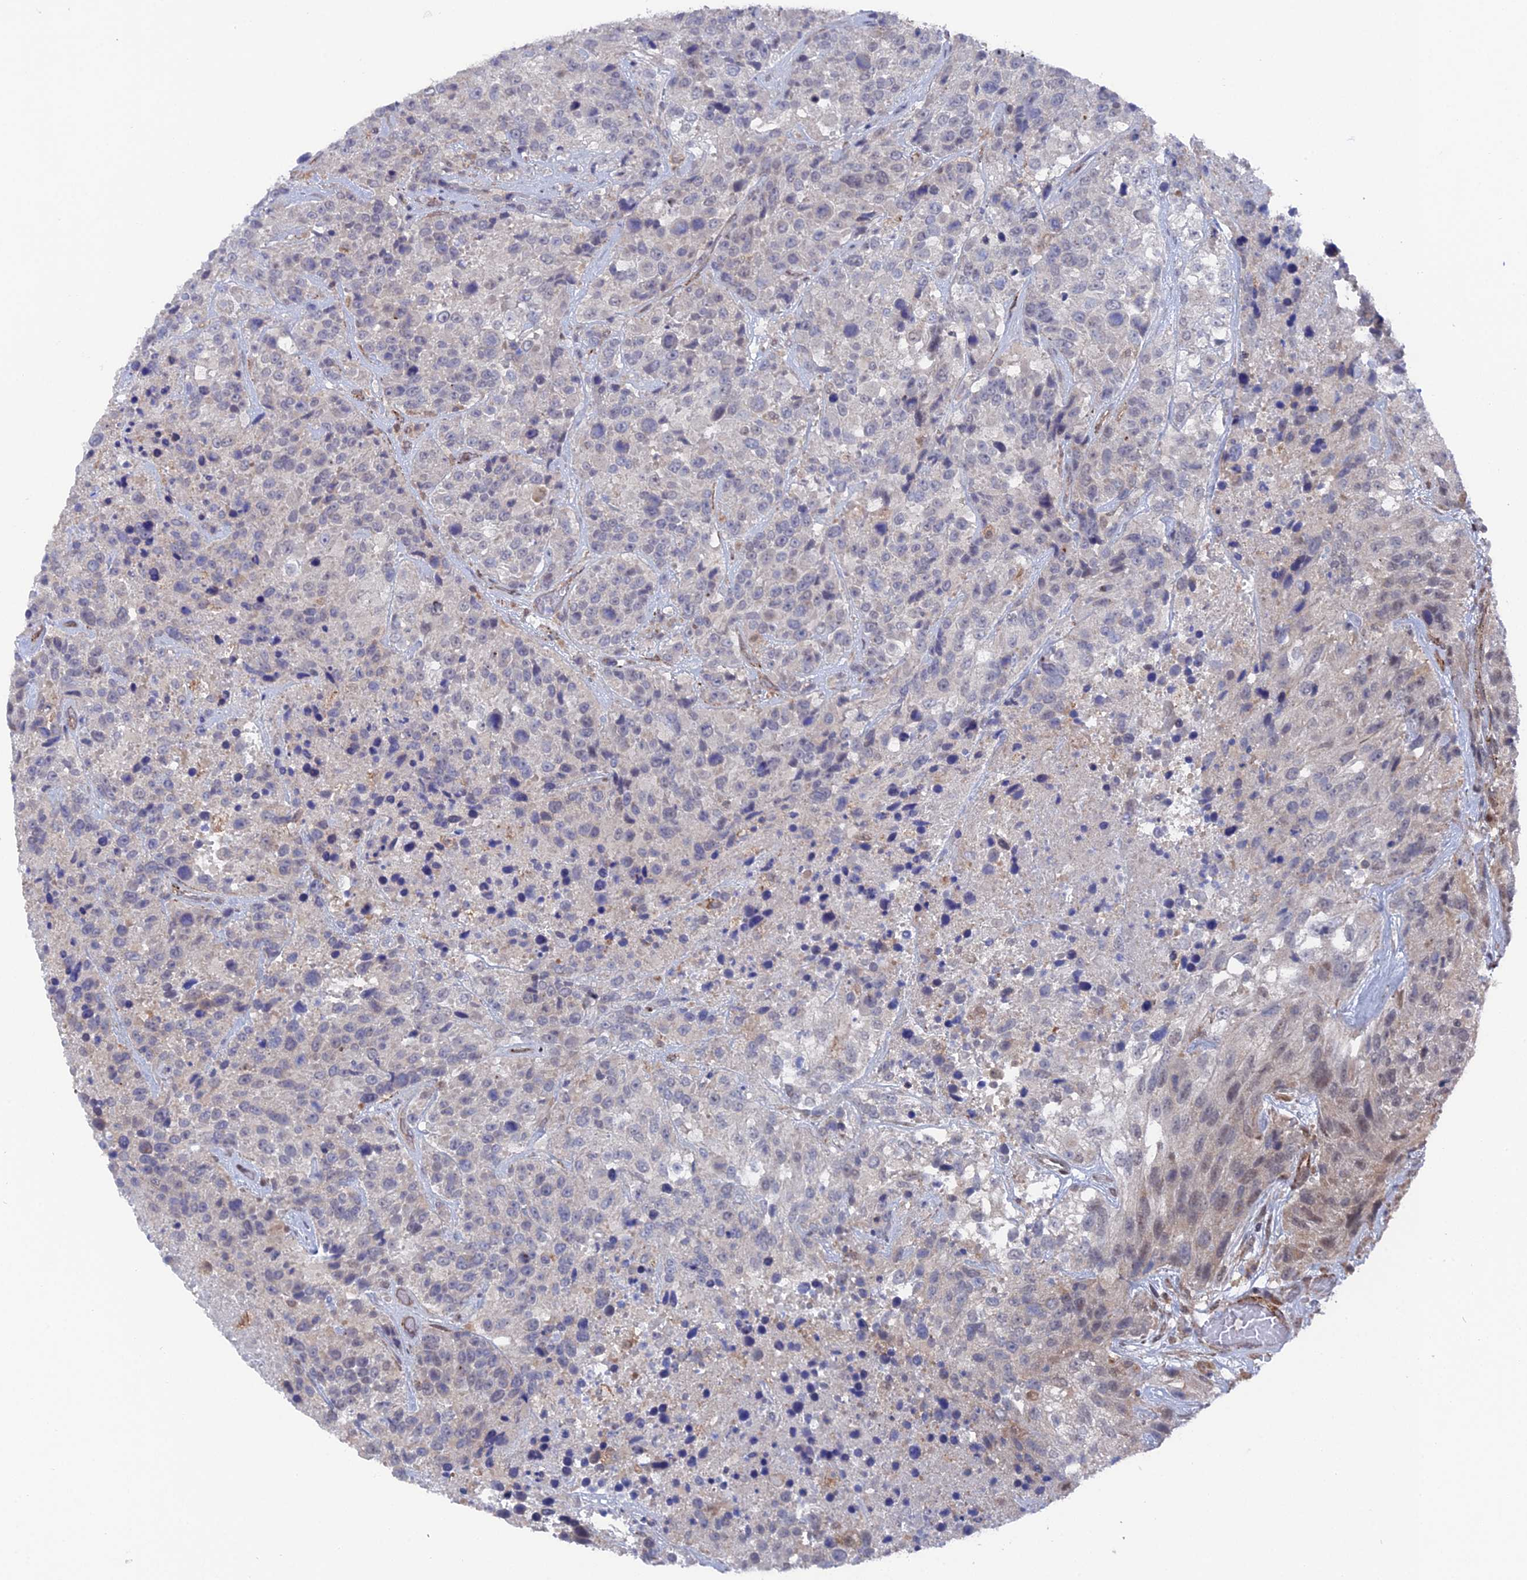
{"staining": {"intensity": "negative", "quantity": "none", "location": "none"}, "tissue": "urothelial cancer", "cell_type": "Tumor cells", "image_type": "cancer", "snomed": [{"axis": "morphology", "description": "Urothelial carcinoma, High grade"}, {"axis": "topography", "description": "Urinary bladder"}], "caption": "There is no significant expression in tumor cells of high-grade urothelial carcinoma. The staining was performed using DAB (3,3'-diaminobenzidine) to visualize the protein expression in brown, while the nuclei were stained in blue with hematoxylin (Magnification: 20x).", "gene": "UNC5D", "patient": {"sex": "female", "age": 70}}